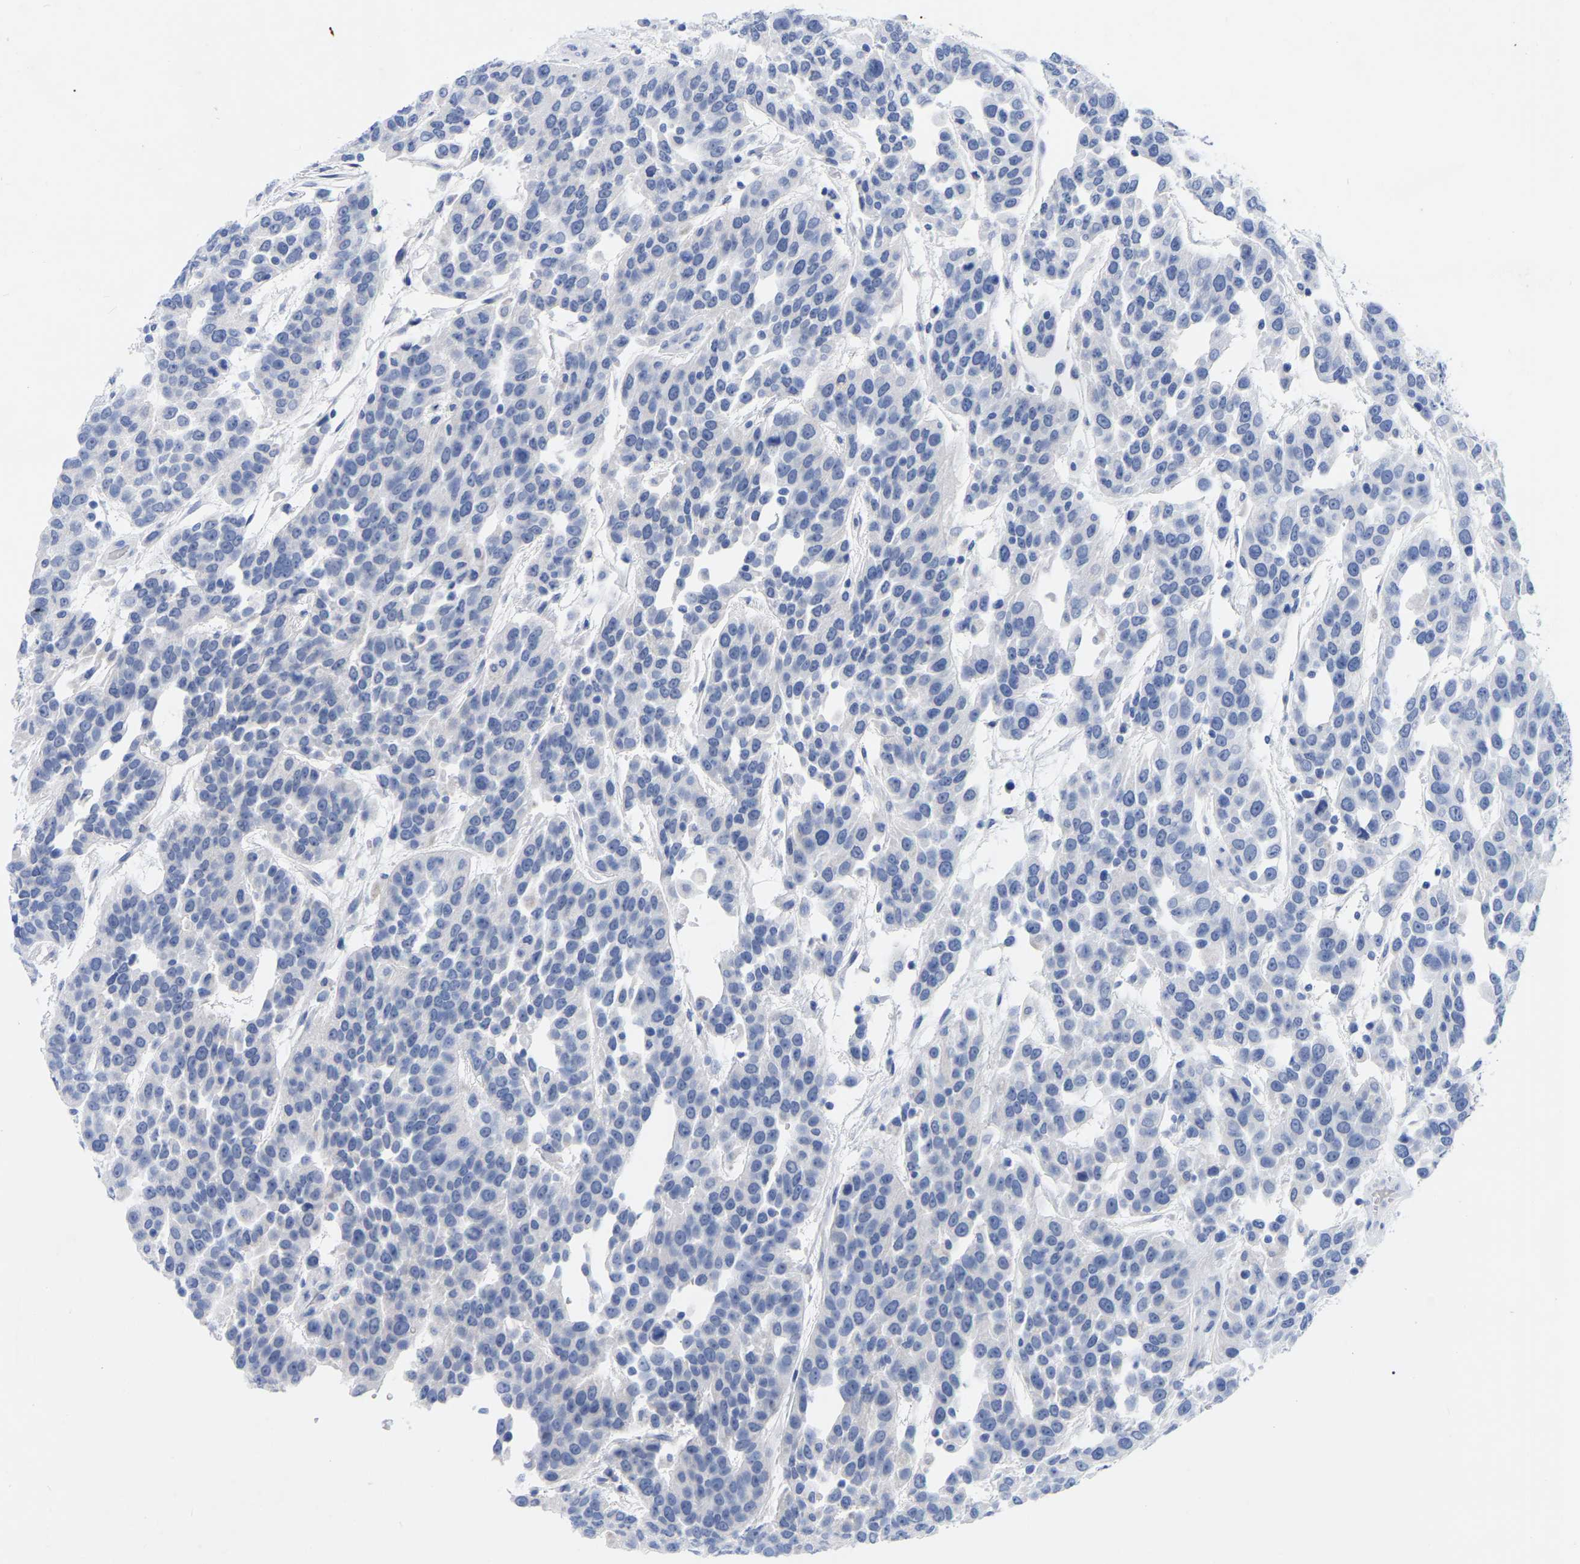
{"staining": {"intensity": "negative", "quantity": "none", "location": "none"}, "tissue": "urothelial cancer", "cell_type": "Tumor cells", "image_type": "cancer", "snomed": [{"axis": "morphology", "description": "Urothelial carcinoma, High grade"}, {"axis": "topography", "description": "Urinary bladder"}], "caption": "Immunohistochemical staining of human urothelial carcinoma (high-grade) reveals no significant staining in tumor cells.", "gene": "ZNF629", "patient": {"sex": "female", "age": 80}}